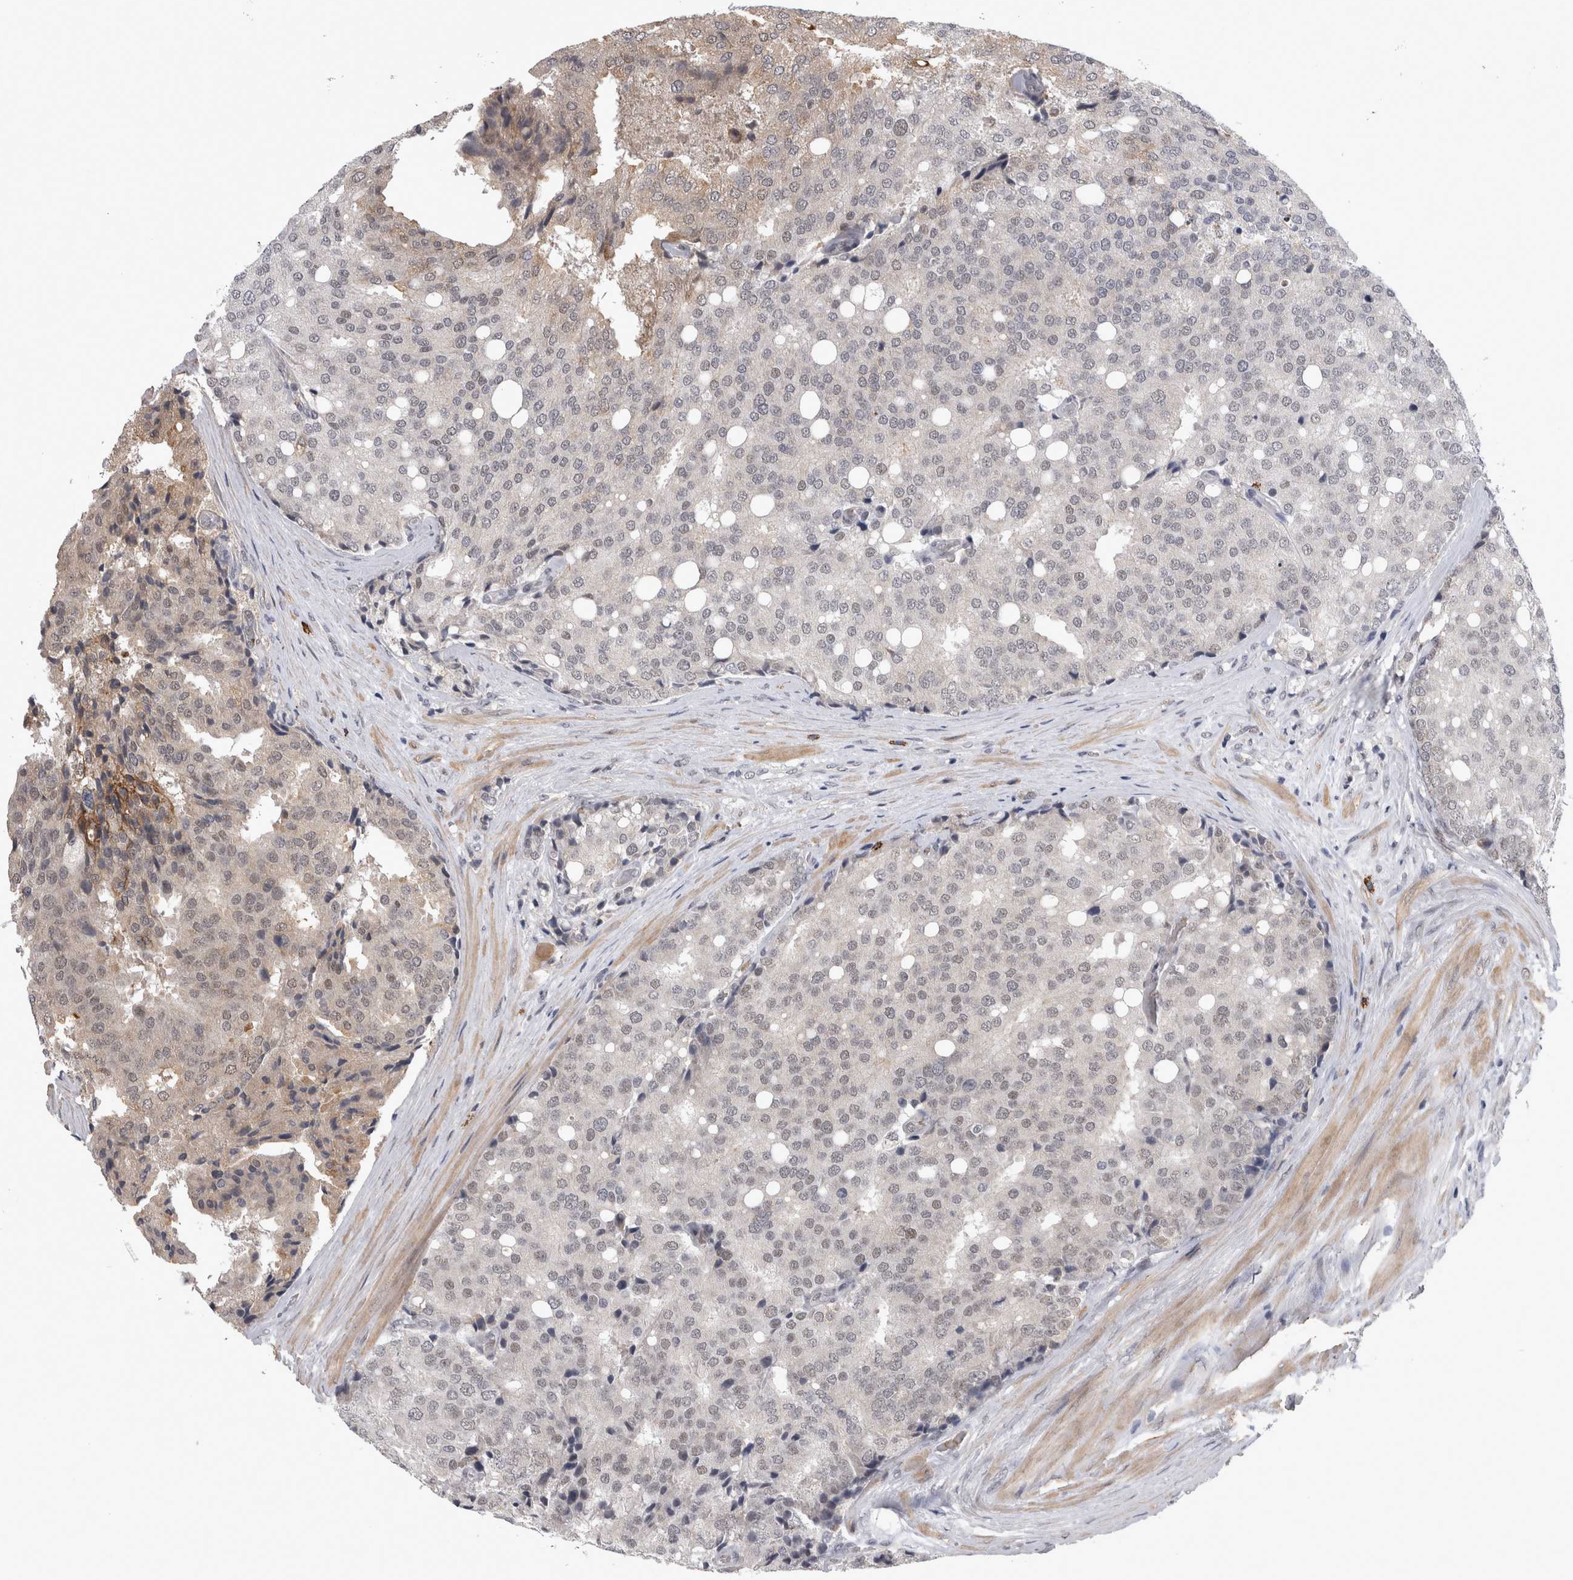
{"staining": {"intensity": "weak", "quantity": "25%-75%", "location": "cytoplasmic/membranous,nuclear"}, "tissue": "prostate cancer", "cell_type": "Tumor cells", "image_type": "cancer", "snomed": [{"axis": "morphology", "description": "Adenocarcinoma, High grade"}, {"axis": "topography", "description": "Prostate"}], "caption": "Prostate high-grade adenocarcinoma stained for a protein (brown) displays weak cytoplasmic/membranous and nuclear positive positivity in approximately 25%-75% of tumor cells.", "gene": "PEBP4", "patient": {"sex": "male", "age": 50}}